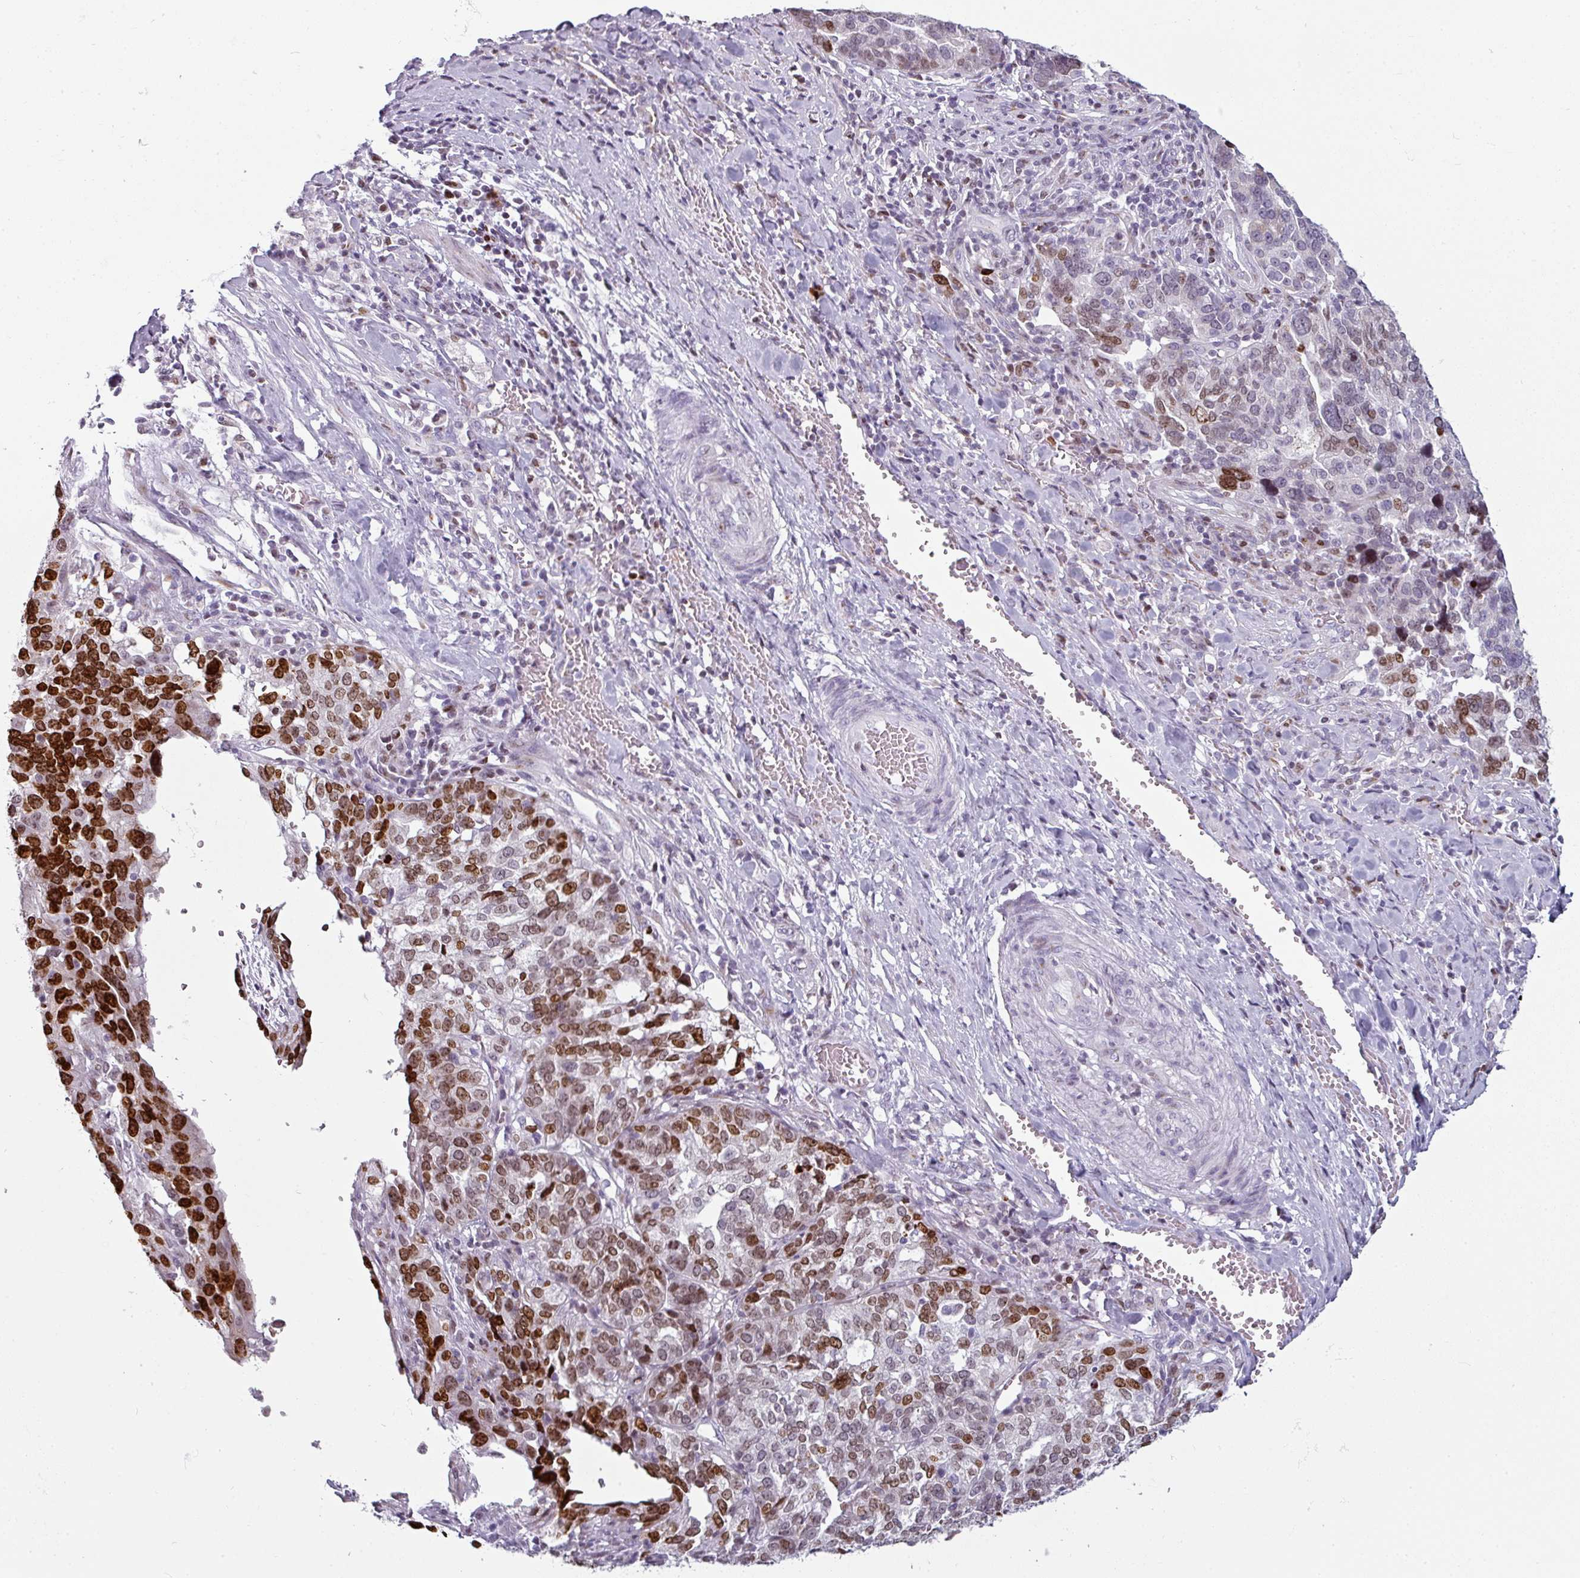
{"staining": {"intensity": "strong", "quantity": "<25%", "location": "nuclear"}, "tissue": "ovarian cancer", "cell_type": "Tumor cells", "image_type": "cancer", "snomed": [{"axis": "morphology", "description": "Cystadenocarcinoma, serous, NOS"}, {"axis": "topography", "description": "Ovary"}], "caption": "Tumor cells display strong nuclear positivity in approximately <25% of cells in ovarian cancer.", "gene": "SYT8", "patient": {"sex": "female", "age": 59}}